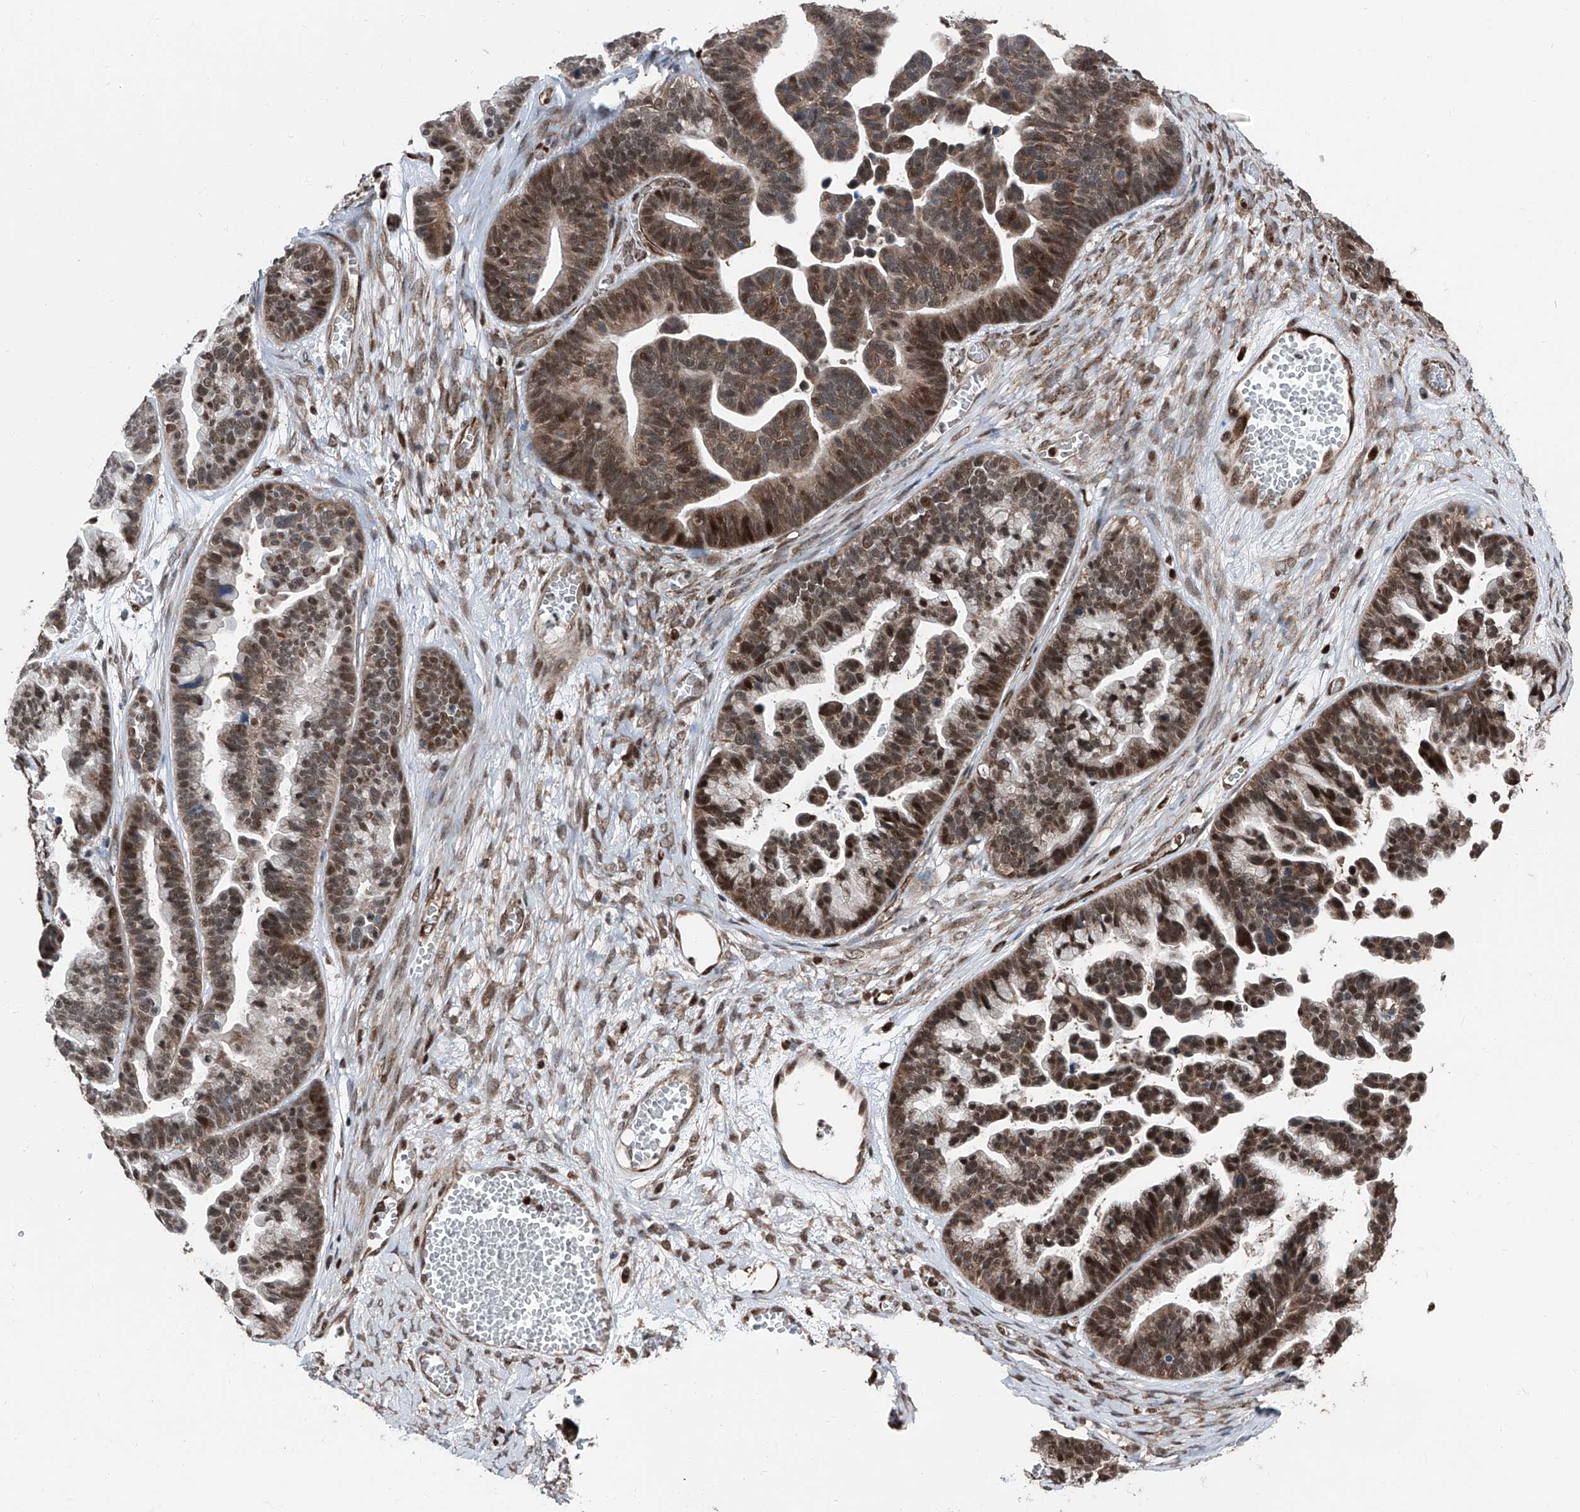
{"staining": {"intensity": "moderate", "quantity": ">75%", "location": "cytoplasmic/membranous,nuclear"}, "tissue": "ovarian cancer", "cell_type": "Tumor cells", "image_type": "cancer", "snomed": [{"axis": "morphology", "description": "Cystadenocarcinoma, serous, NOS"}, {"axis": "topography", "description": "Ovary"}], "caption": "A brown stain labels moderate cytoplasmic/membranous and nuclear staining of a protein in ovarian cancer tumor cells.", "gene": "FKBP5", "patient": {"sex": "female", "age": 56}}